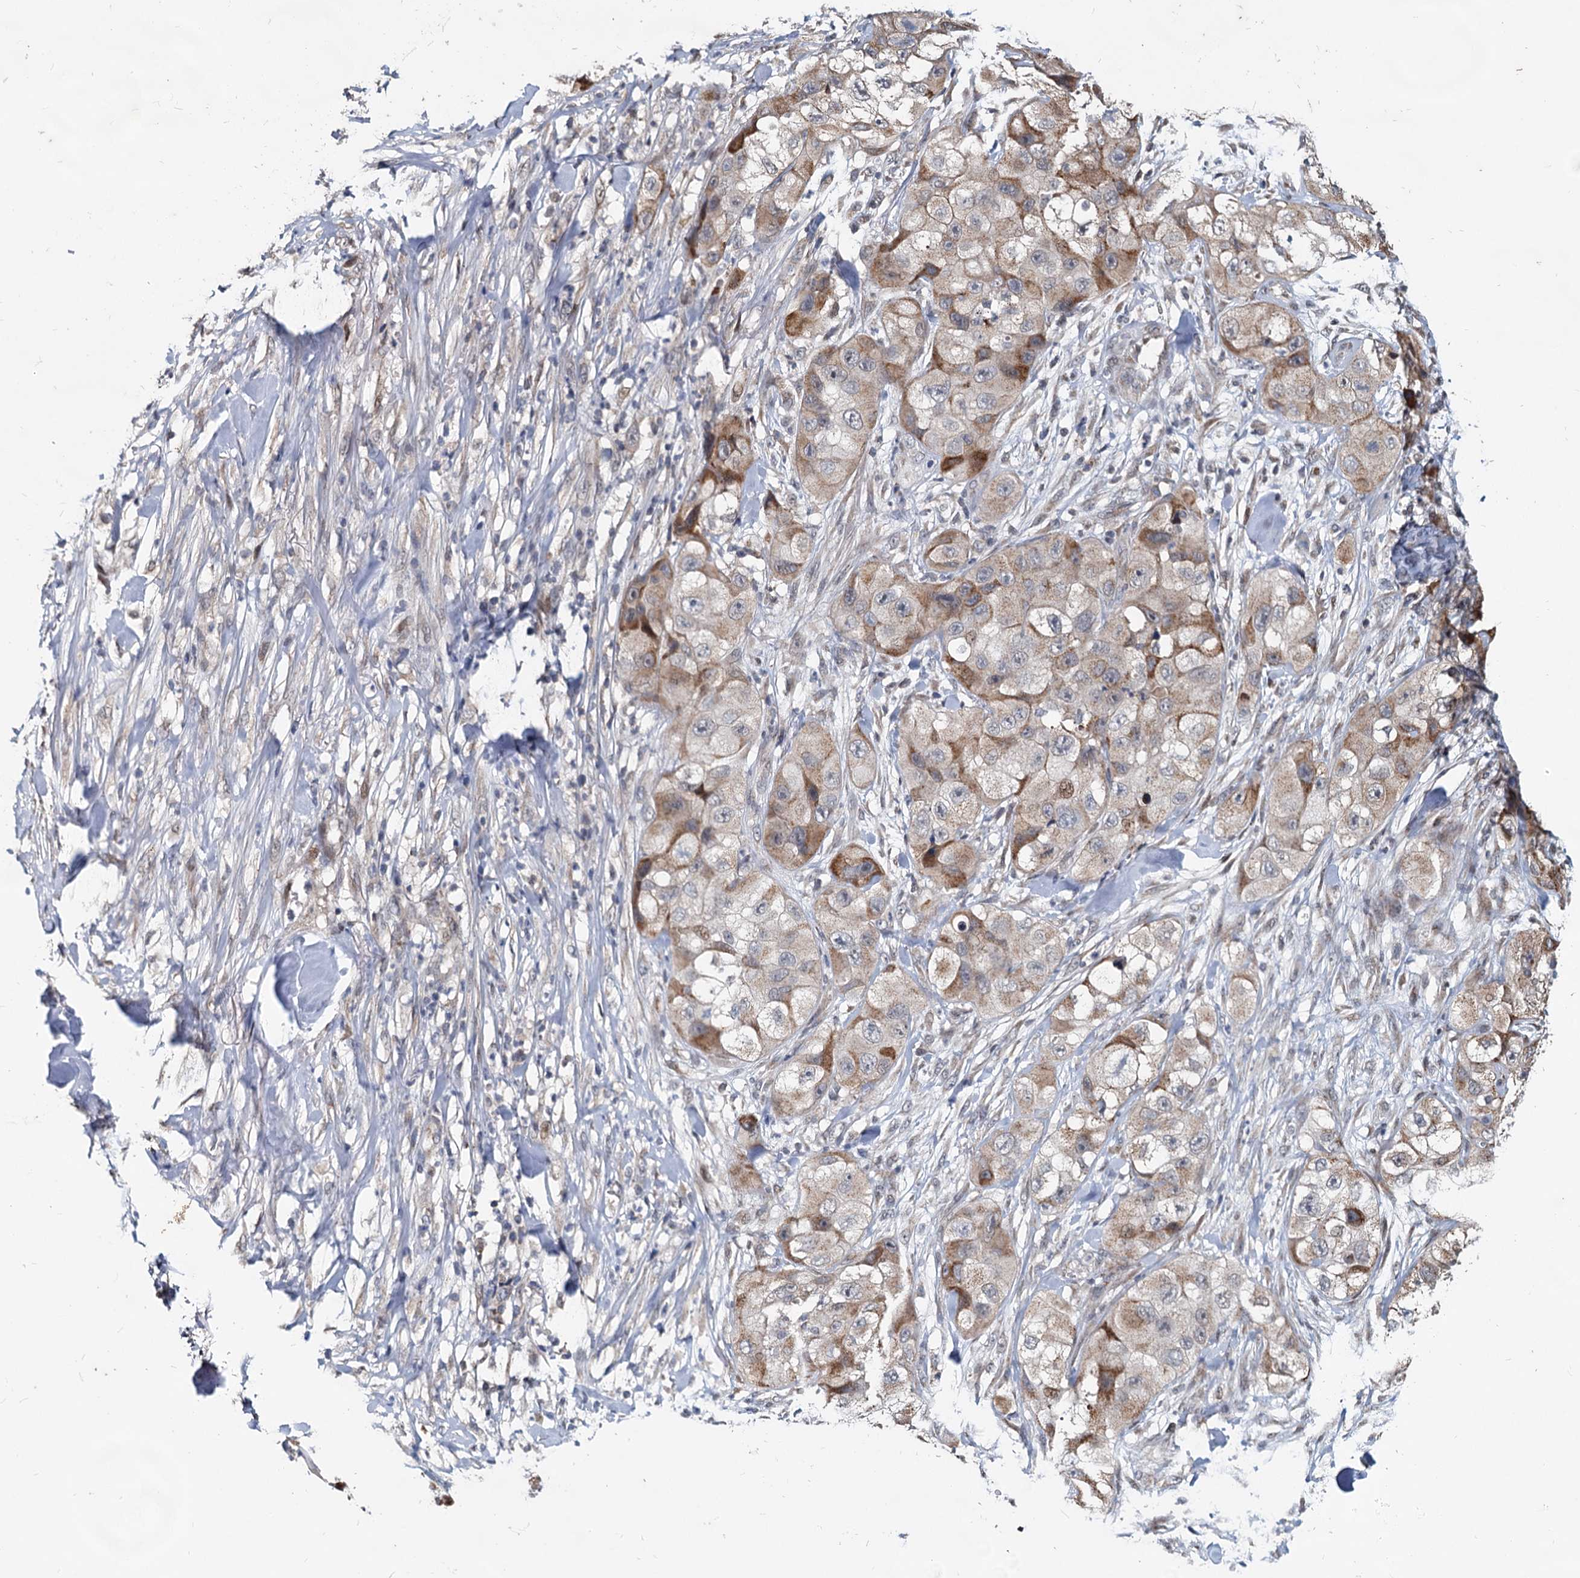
{"staining": {"intensity": "moderate", "quantity": "25%-75%", "location": "cytoplasmic/membranous"}, "tissue": "skin cancer", "cell_type": "Tumor cells", "image_type": "cancer", "snomed": [{"axis": "morphology", "description": "Squamous cell carcinoma, NOS"}, {"axis": "topography", "description": "Skin"}, {"axis": "topography", "description": "Subcutis"}], "caption": "A brown stain labels moderate cytoplasmic/membranous expression of a protein in skin squamous cell carcinoma tumor cells. The staining is performed using DAB brown chromogen to label protein expression. The nuclei are counter-stained blue using hematoxylin.", "gene": "RITA1", "patient": {"sex": "male", "age": 73}}